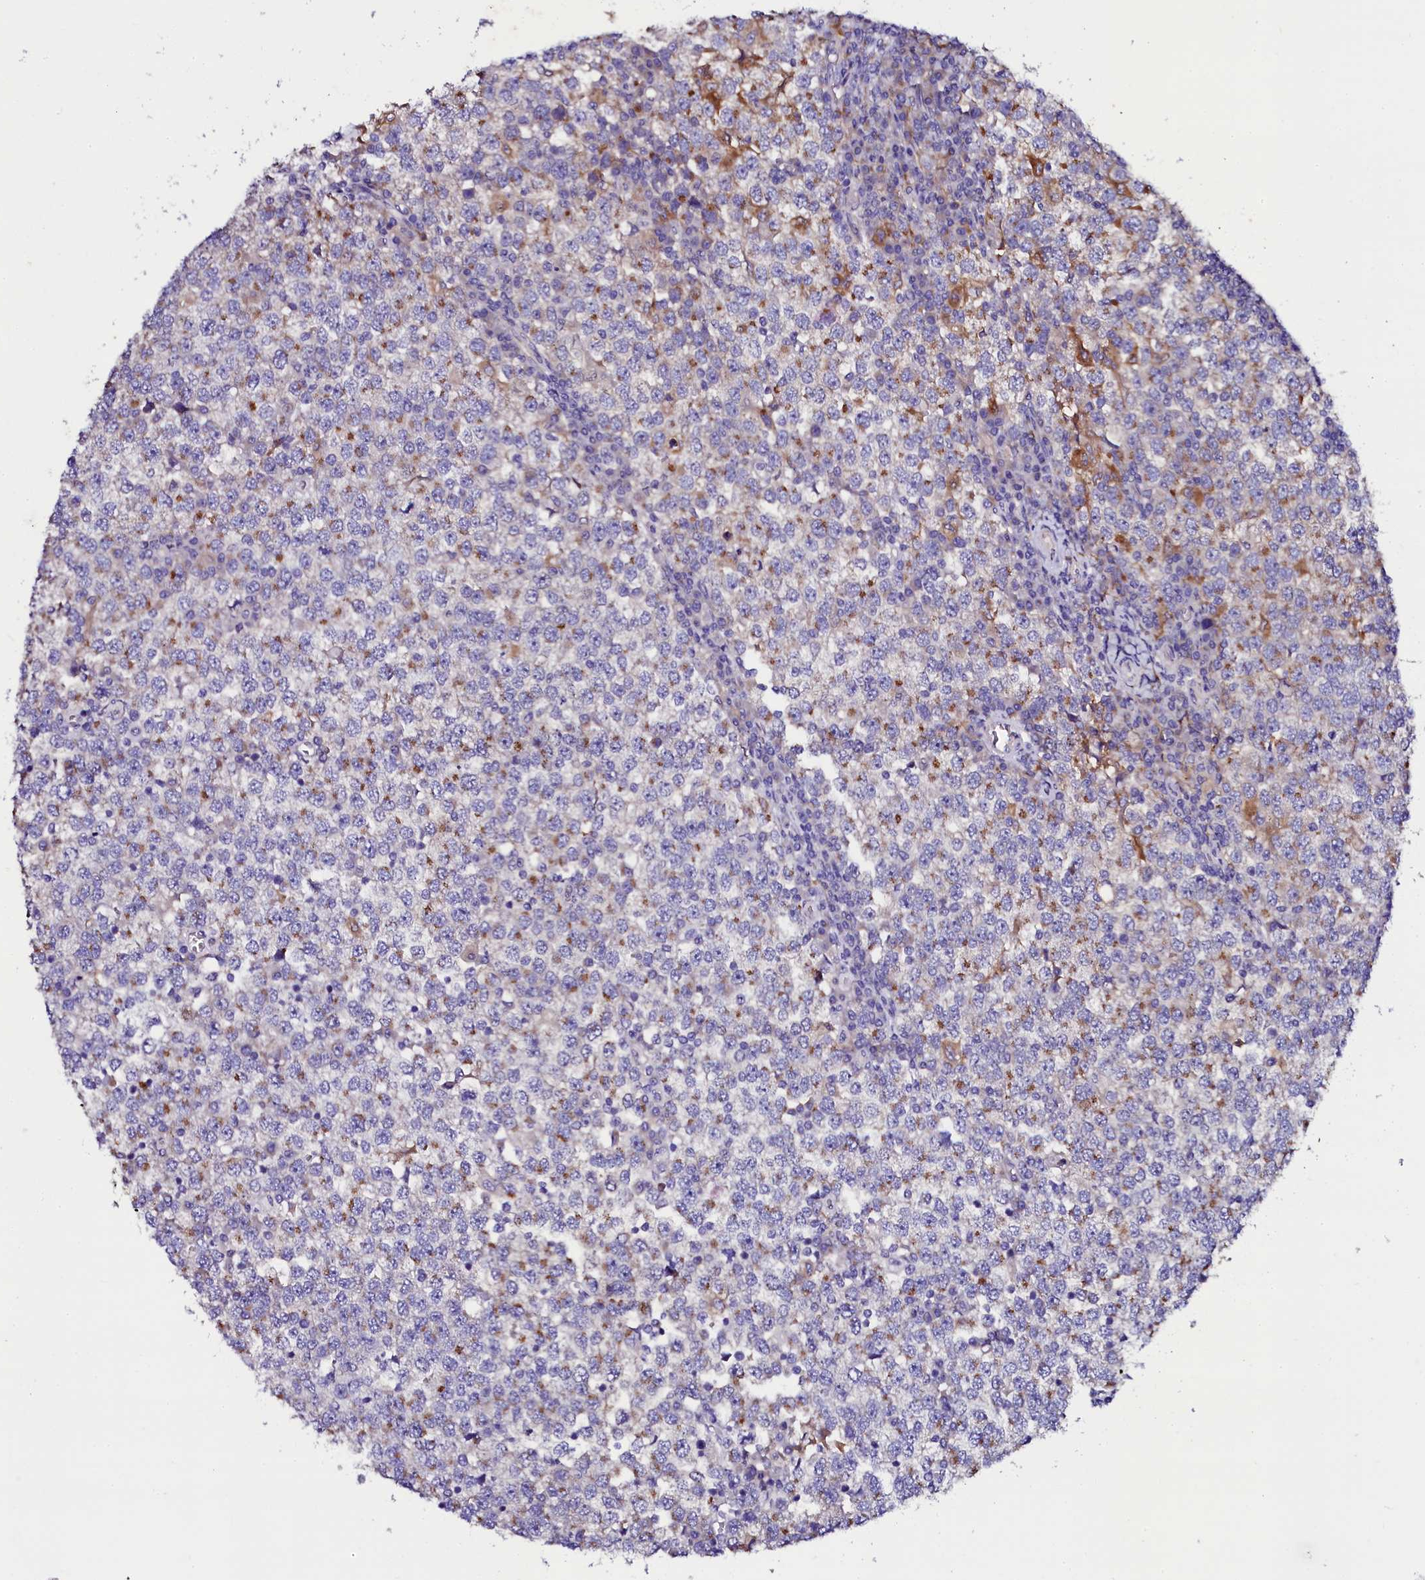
{"staining": {"intensity": "moderate", "quantity": "<25%", "location": "cytoplasmic/membranous"}, "tissue": "testis cancer", "cell_type": "Tumor cells", "image_type": "cancer", "snomed": [{"axis": "morphology", "description": "Seminoma, NOS"}, {"axis": "topography", "description": "Testis"}], "caption": "Brown immunohistochemical staining in testis seminoma shows moderate cytoplasmic/membranous staining in approximately <25% of tumor cells.", "gene": "OTOL1", "patient": {"sex": "male", "age": 65}}